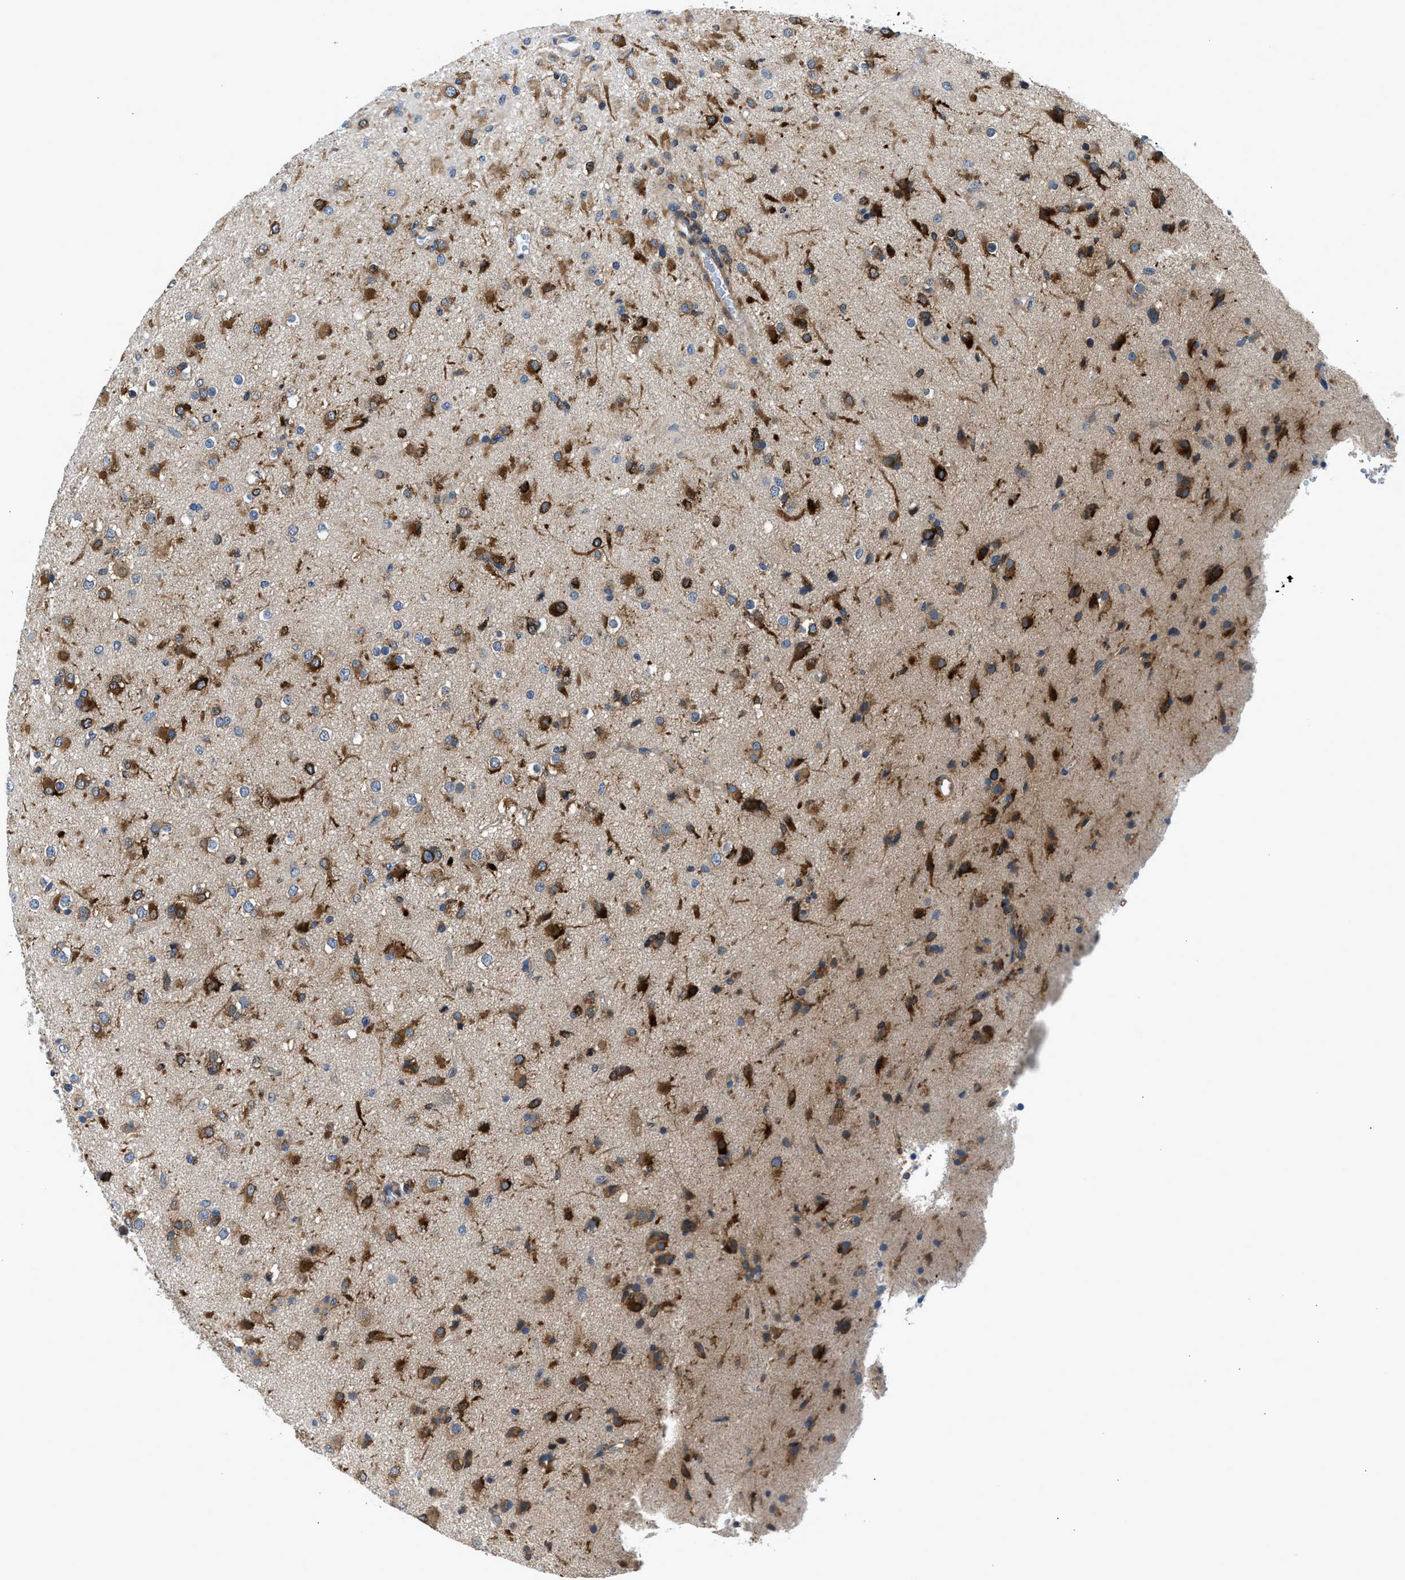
{"staining": {"intensity": "strong", "quantity": "25%-75%", "location": "cytoplasmic/membranous"}, "tissue": "glioma", "cell_type": "Tumor cells", "image_type": "cancer", "snomed": [{"axis": "morphology", "description": "Glioma, malignant, Low grade"}, {"axis": "topography", "description": "Brain"}], "caption": "Glioma stained with immunohistochemistry exhibits strong cytoplasmic/membranous expression in approximately 25%-75% of tumor cells.", "gene": "LPIN2", "patient": {"sex": "male", "age": 65}}